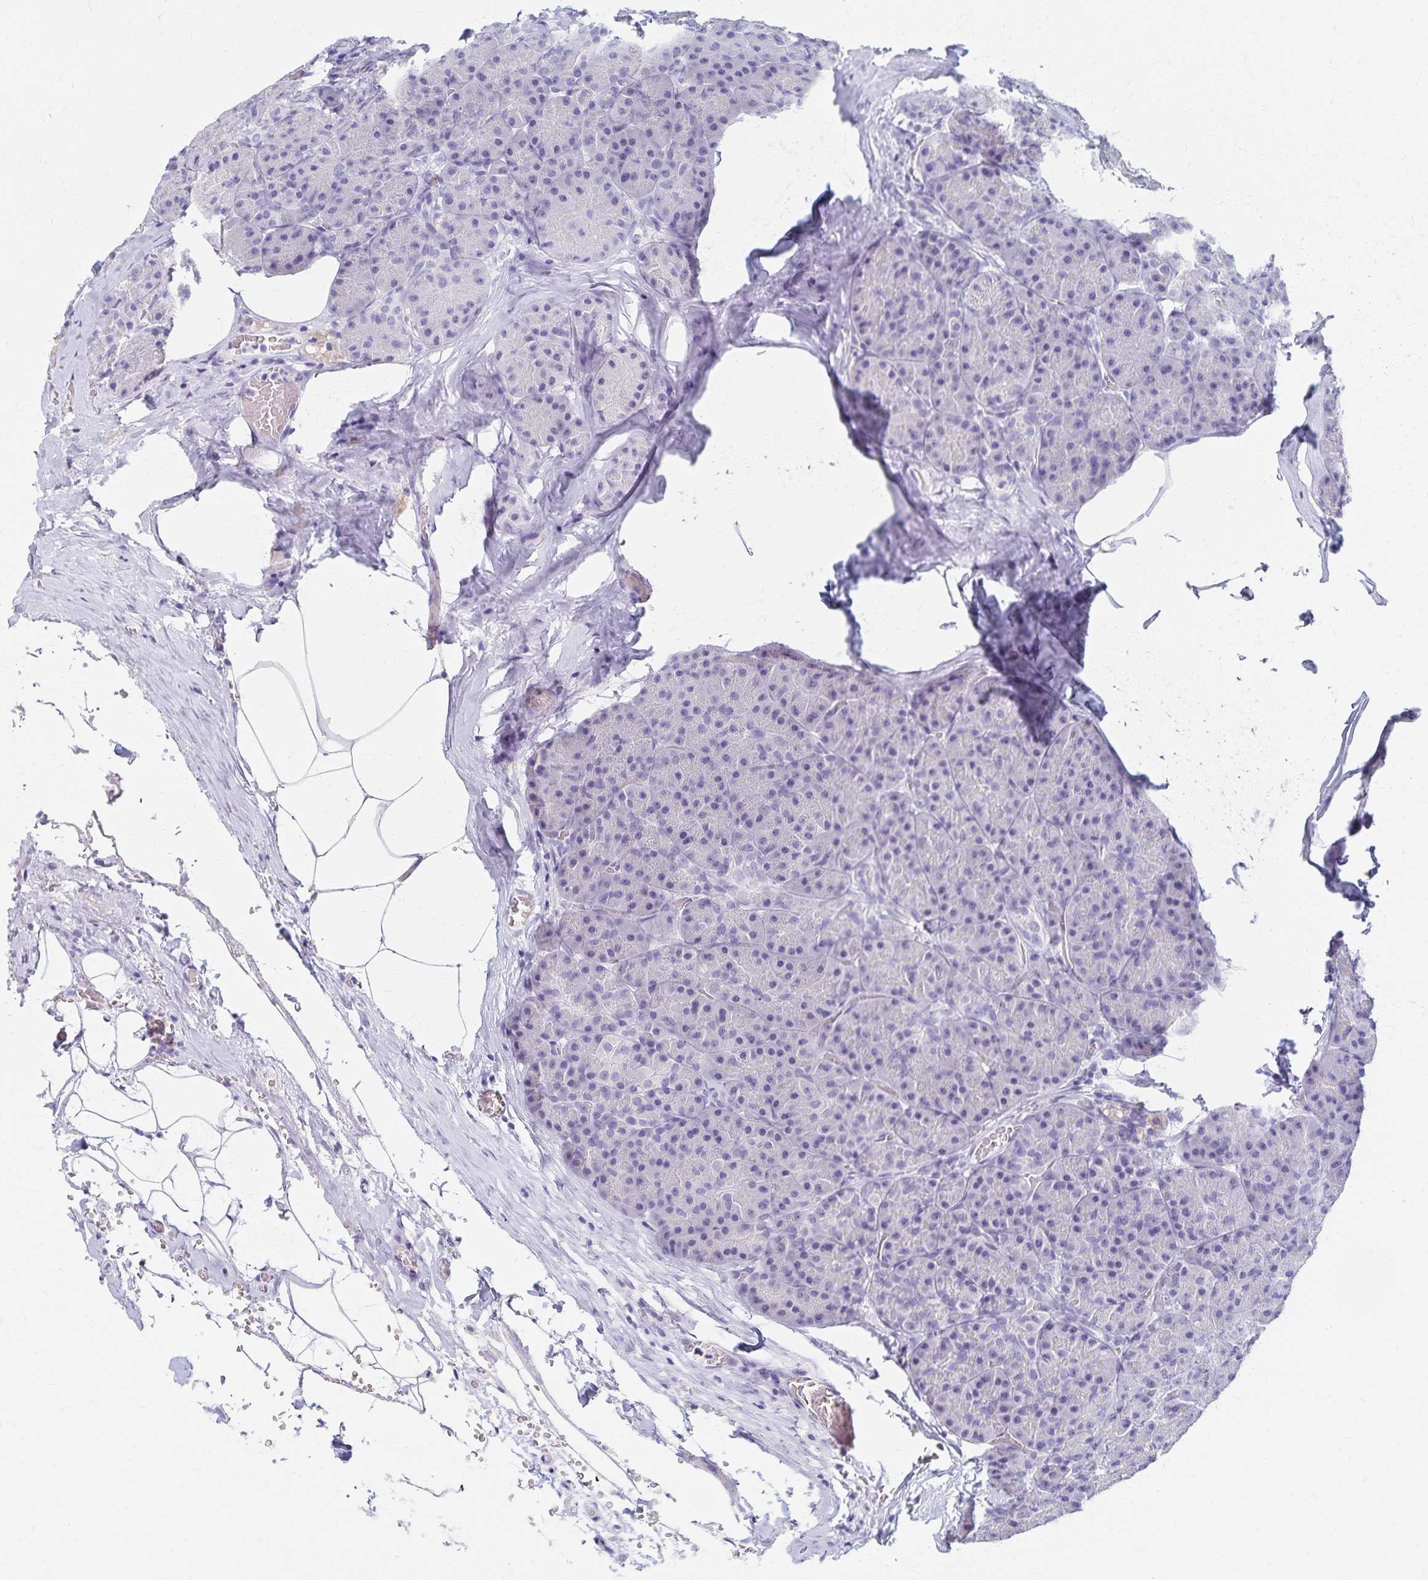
{"staining": {"intensity": "negative", "quantity": "none", "location": "none"}, "tissue": "pancreas", "cell_type": "Exocrine glandular cells", "image_type": "normal", "snomed": [{"axis": "morphology", "description": "Normal tissue, NOS"}, {"axis": "topography", "description": "Pancreas"}], "caption": "A micrograph of human pancreas is negative for staining in exocrine glandular cells. The staining is performed using DAB brown chromogen with nuclei counter-stained in using hematoxylin.", "gene": "C2orf50", "patient": {"sex": "male", "age": 57}}